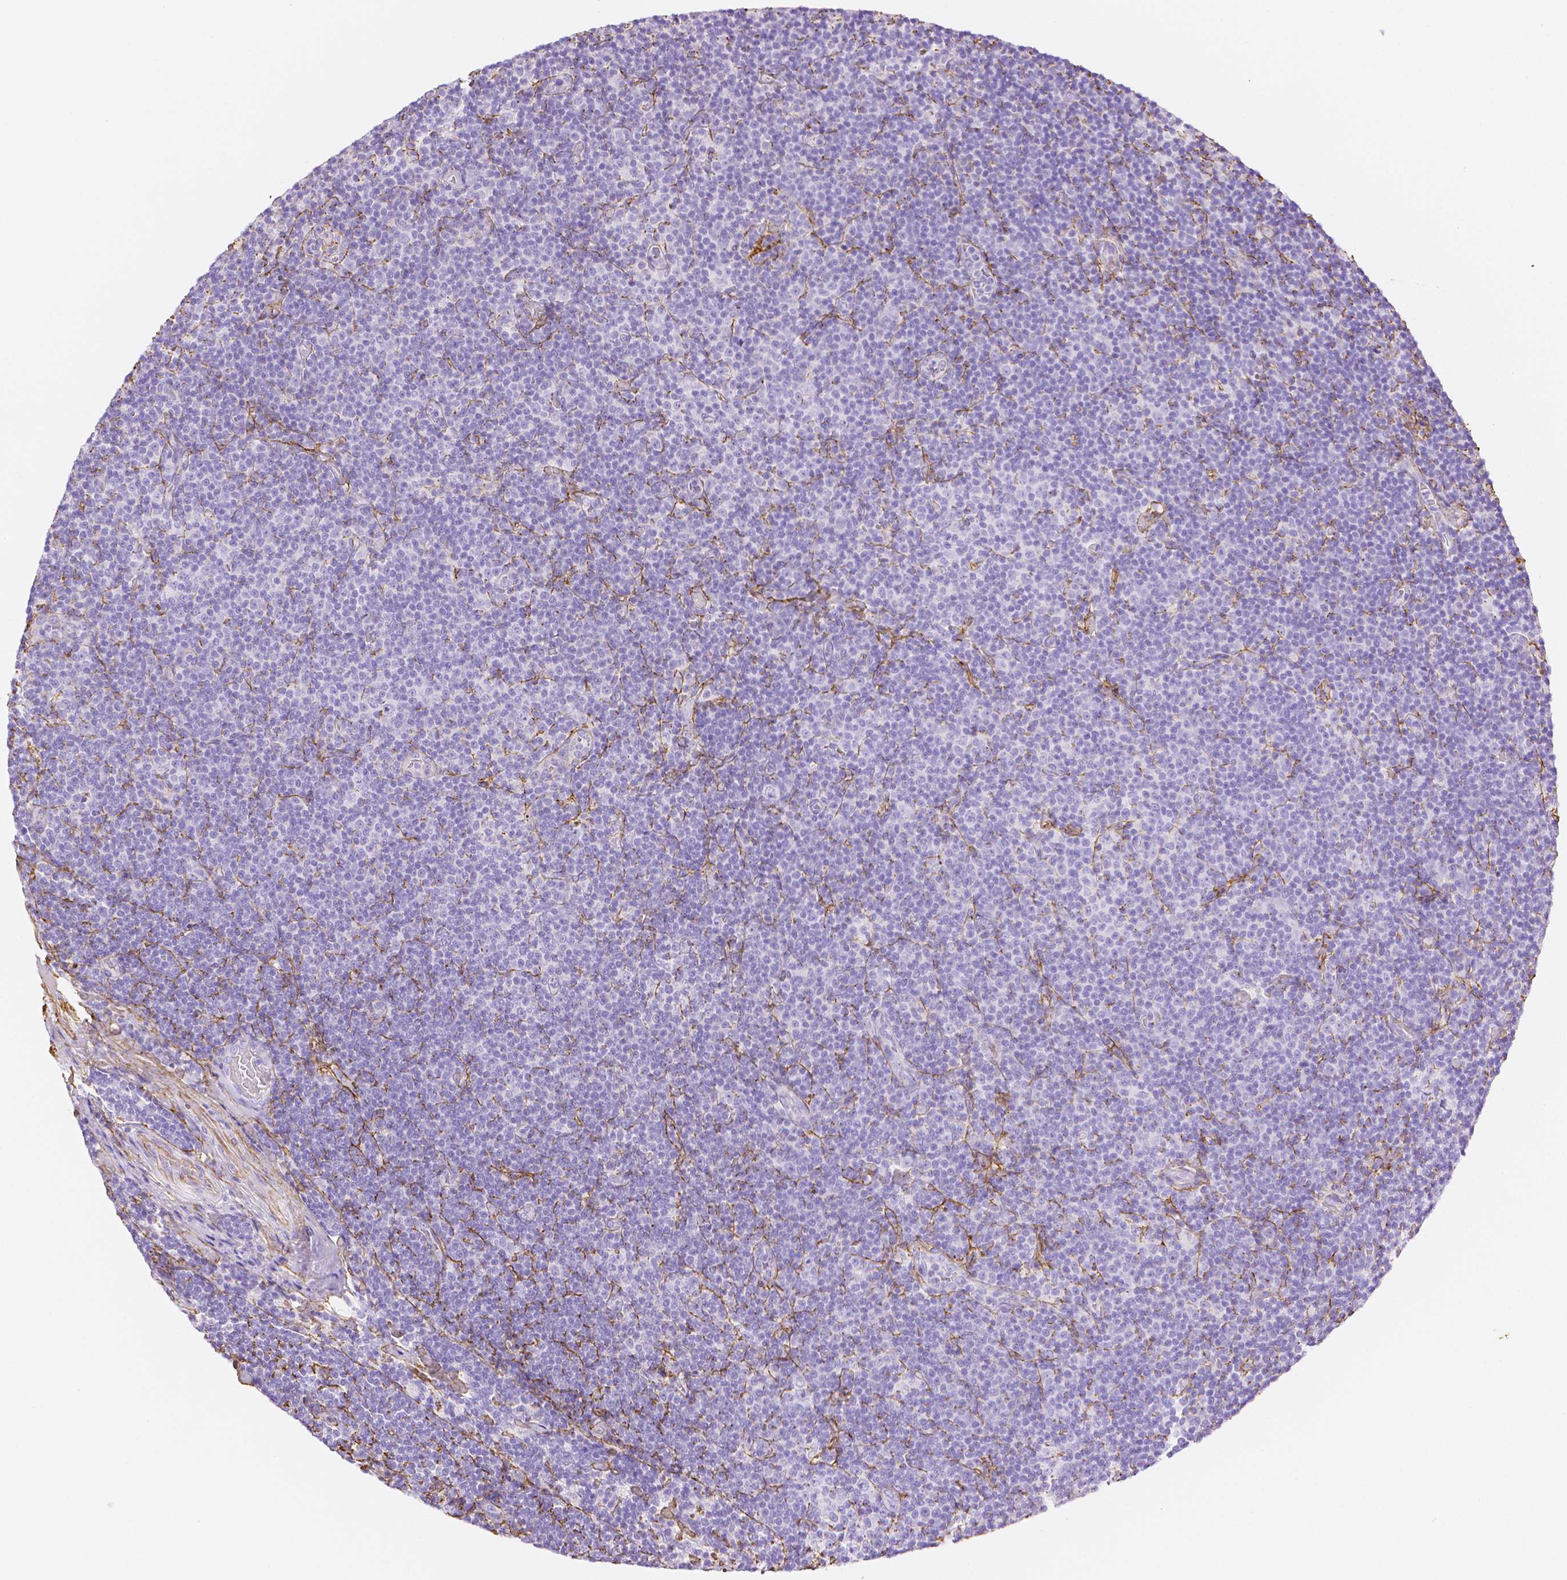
{"staining": {"intensity": "negative", "quantity": "none", "location": "none"}, "tissue": "lymphoma", "cell_type": "Tumor cells", "image_type": "cancer", "snomed": [{"axis": "morphology", "description": "Malignant lymphoma, non-Hodgkin's type, Low grade"}, {"axis": "topography", "description": "Lymph node"}], "caption": "Photomicrograph shows no protein staining in tumor cells of low-grade malignant lymphoma, non-Hodgkin's type tissue.", "gene": "FBN1", "patient": {"sex": "male", "age": 81}}